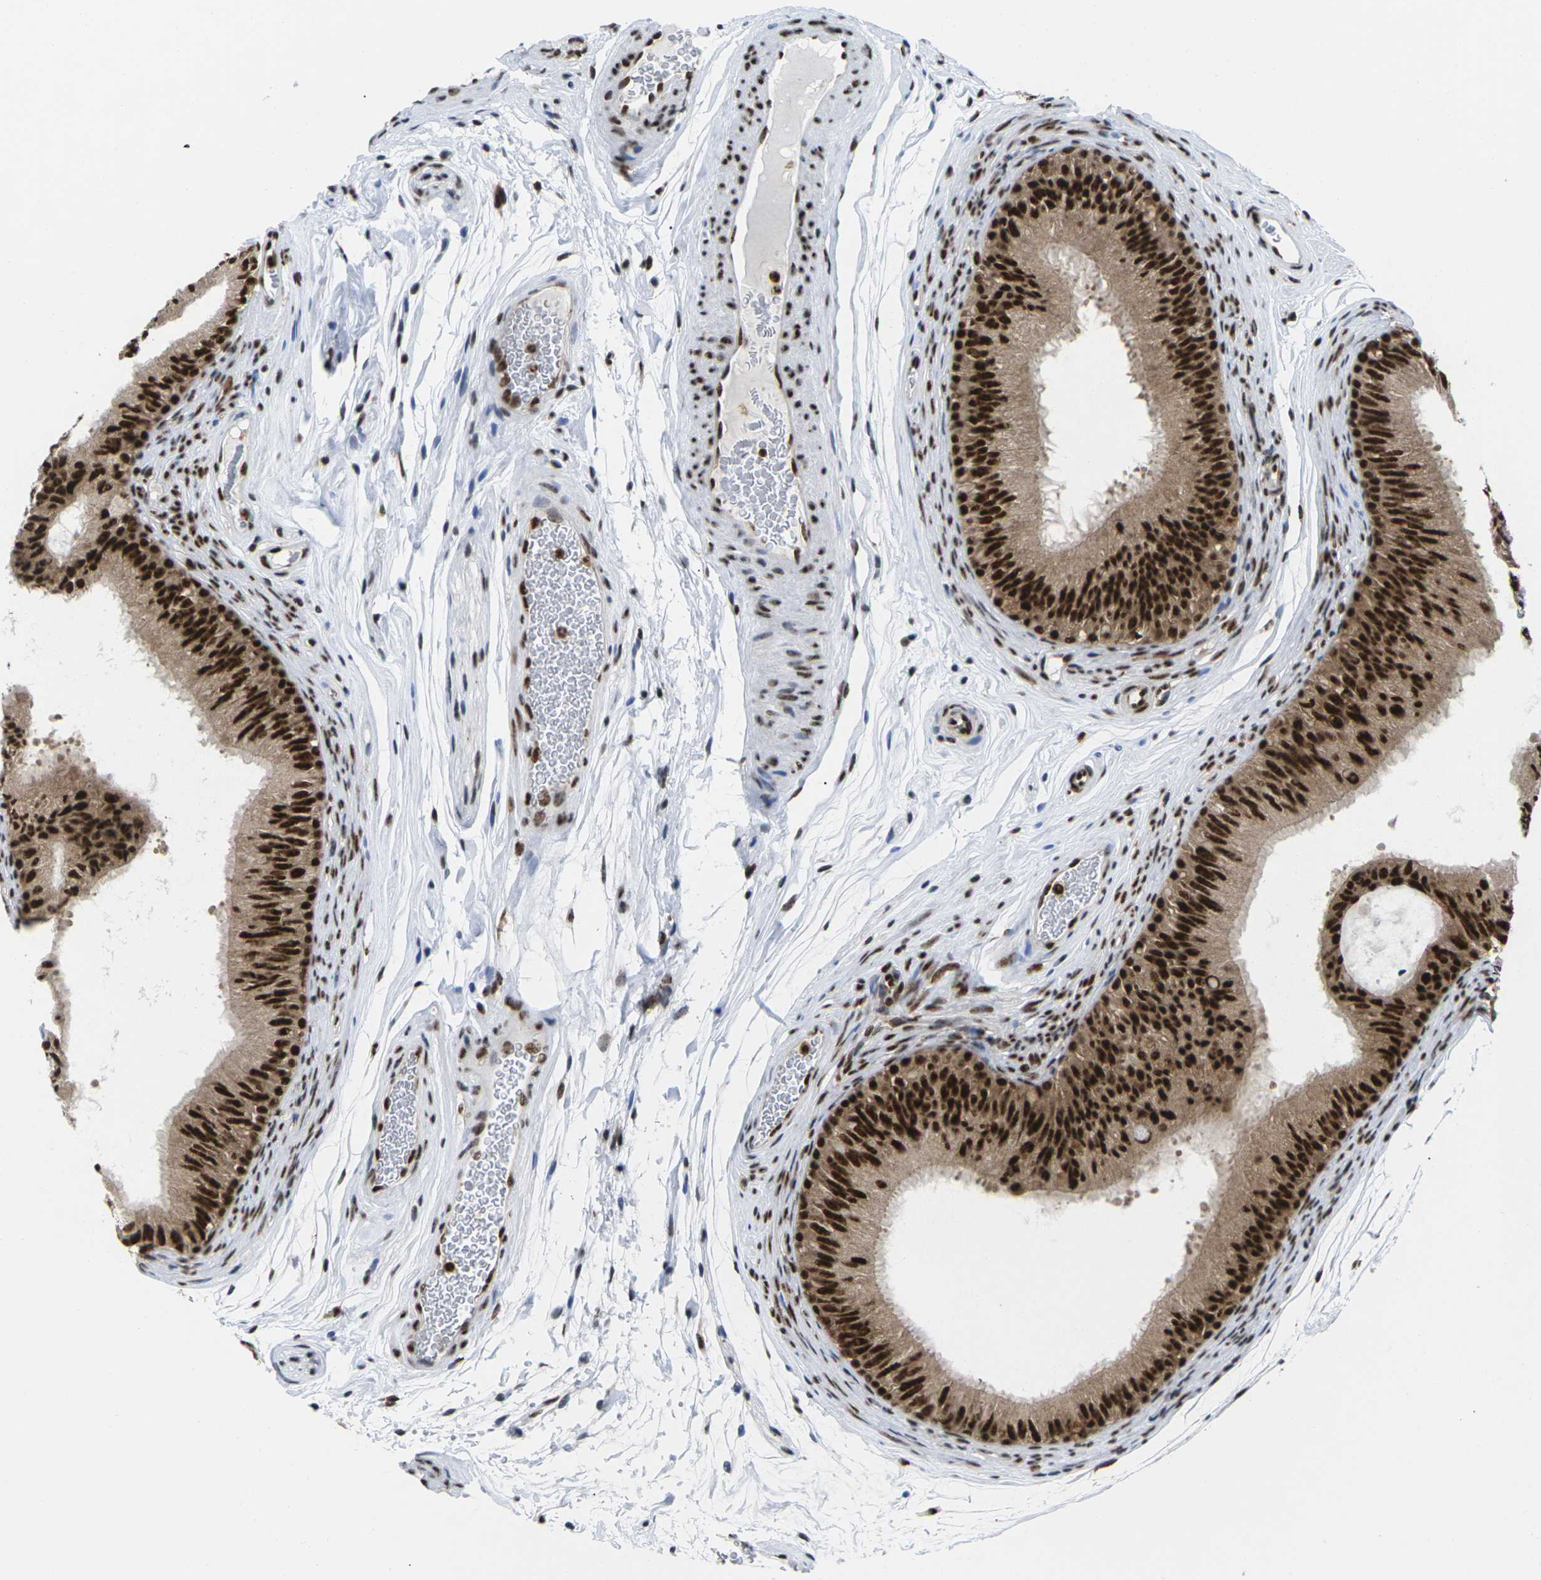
{"staining": {"intensity": "strong", "quantity": ">75%", "location": "cytoplasmic/membranous,nuclear"}, "tissue": "epididymis", "cell_type": "Glandular cells", "image_type": "normal", "snomed": [{"axis": "morphology", "description": "Normal tissue, NOS"}, {"axis": "topography", "description": "Epididymis"}], "caption": "About >75% of glandular cells in unremarkable human epididymis exhibit strong cytoplasmic/membranous,nuclear protein staining as visualized by brown immunohistochemical staining.", "gene": "MAGOH", "patient": {"sex": "male", "age": 36}}